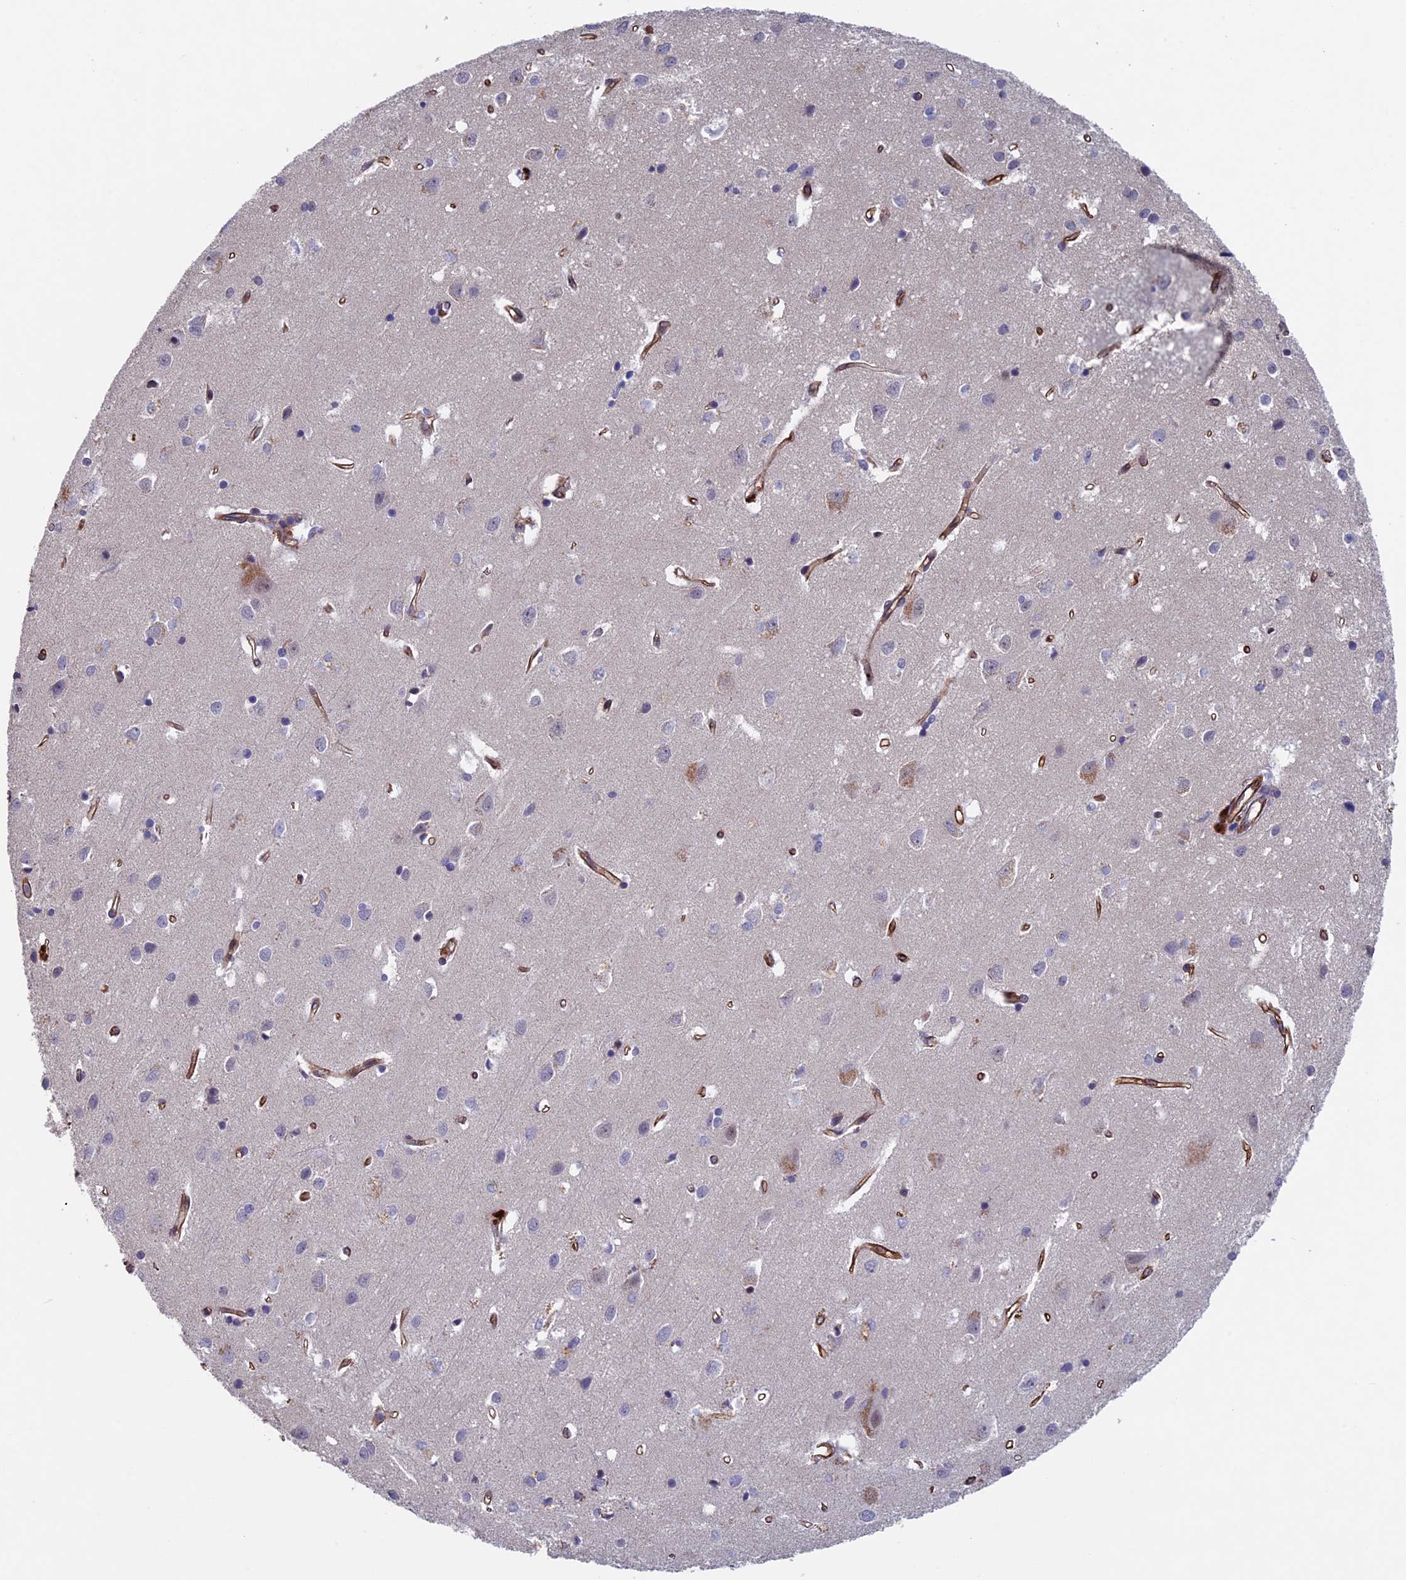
{"staining": {"intensity": "strong", "quantity": ">75%", "location": "cytoplasmic/membranous"}, "tissue": "cerebral cortex", "cell_type": "Endothelial cells", "image_type": "normal", "snomed": [{"axis": "morphology", "description": "Normal tissue, NOS"}, {"axis": "topography", "description": "Cerebral cortex"}], "caption": "Immunohistochemical staining of benign cerebral cortex shows strong cytoplasmic/membranous protein staining in about >75% of endothelial cells.", "gene": "INSYN1", "patient": {"sex": "female", "age": 64}}